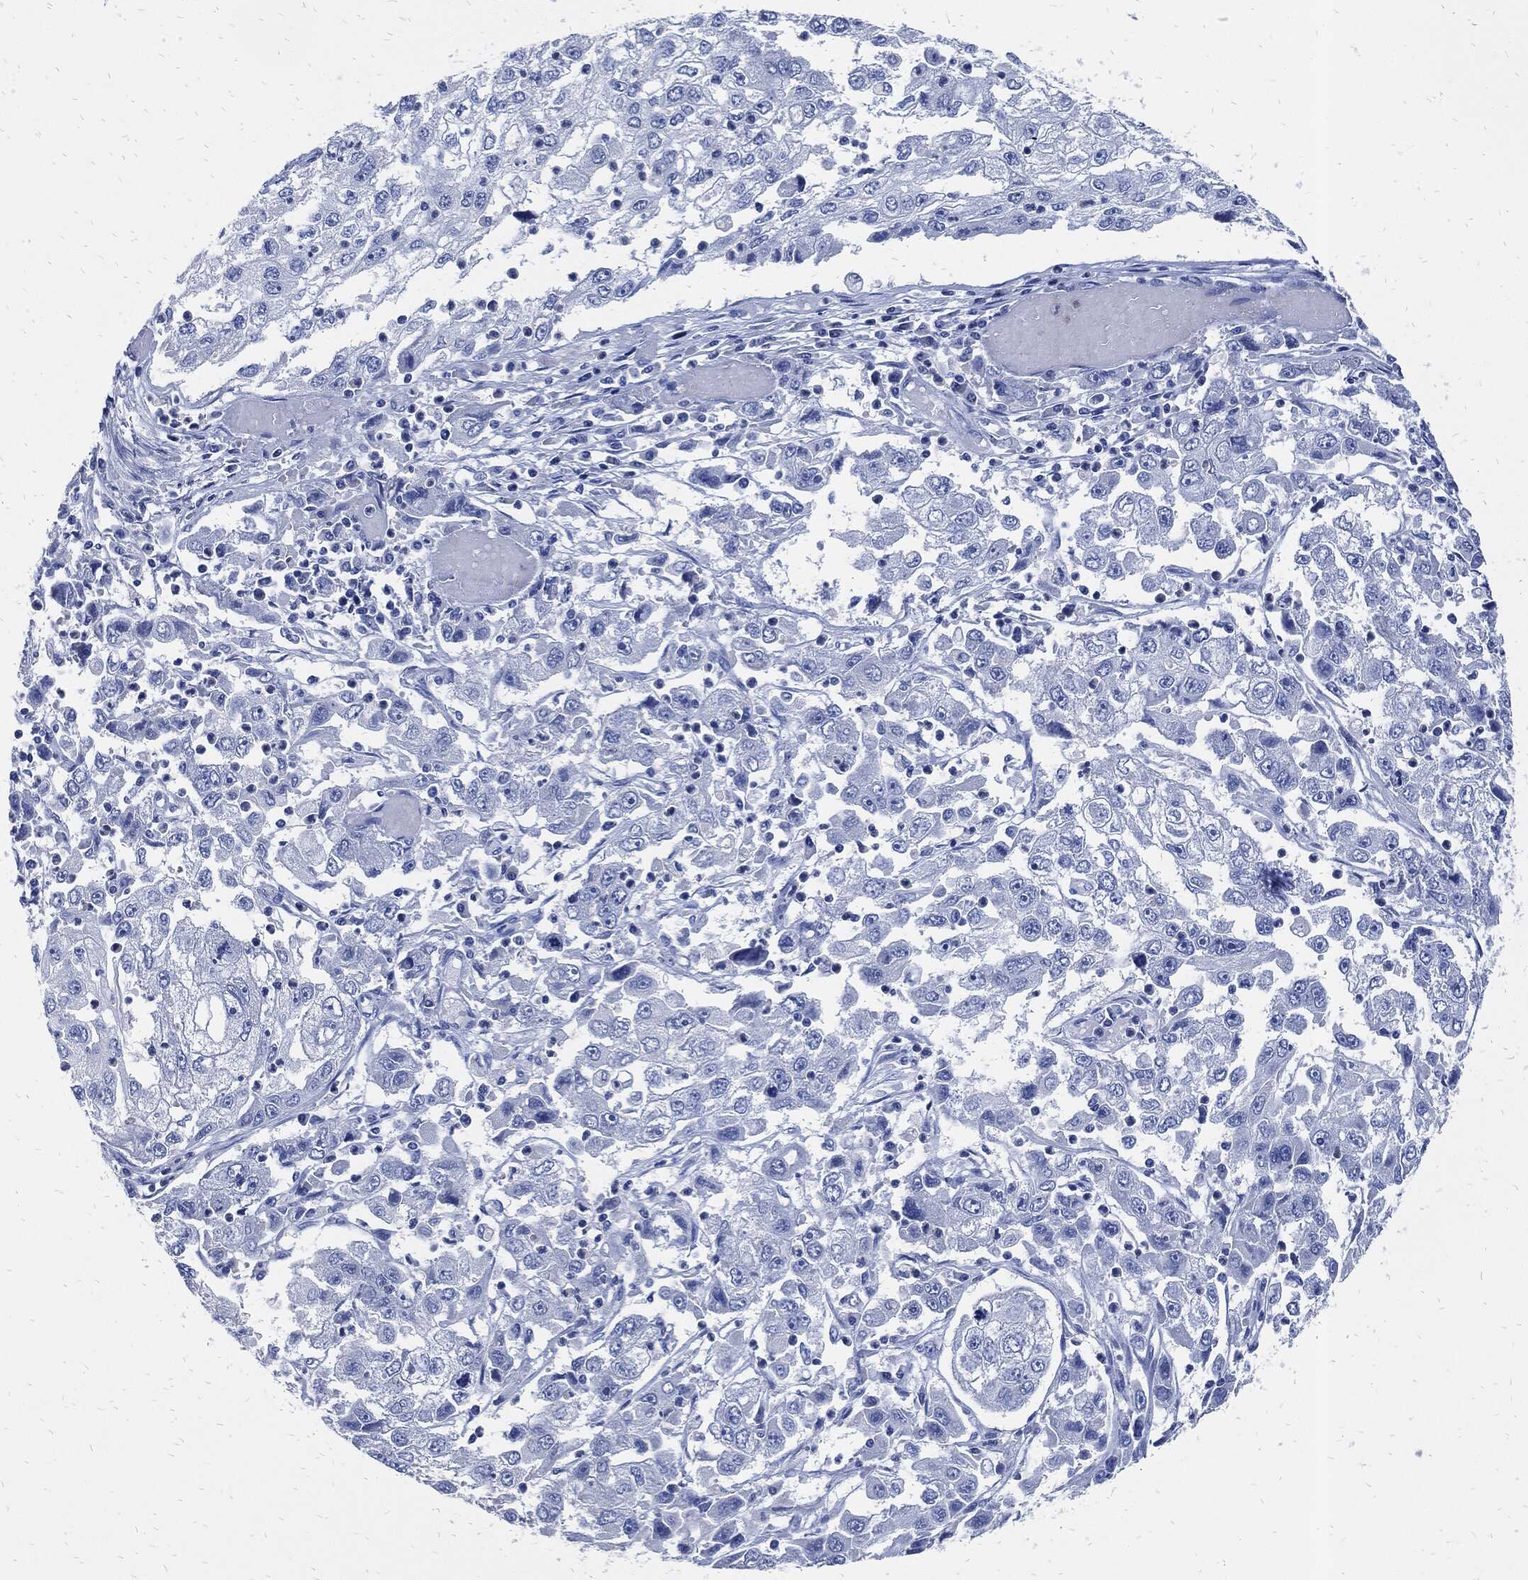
{"staining": {"intensity": "negative", "quantity": "none", "location": "none"}, "tissue": "cervical cancer", "cell_type": "Tumor cells", "image_type": "cancer", "snomed": [{"axis": "morphology", "description": "Squamous cell carcinoma, NOS"}, {"axis": "topography", "description": "Cervix"}], "caption": "Tumor cells show no significant positivity in cervical cancer.", "gene": "FABP4", "patient": {"sex": "female", "age": 36}}